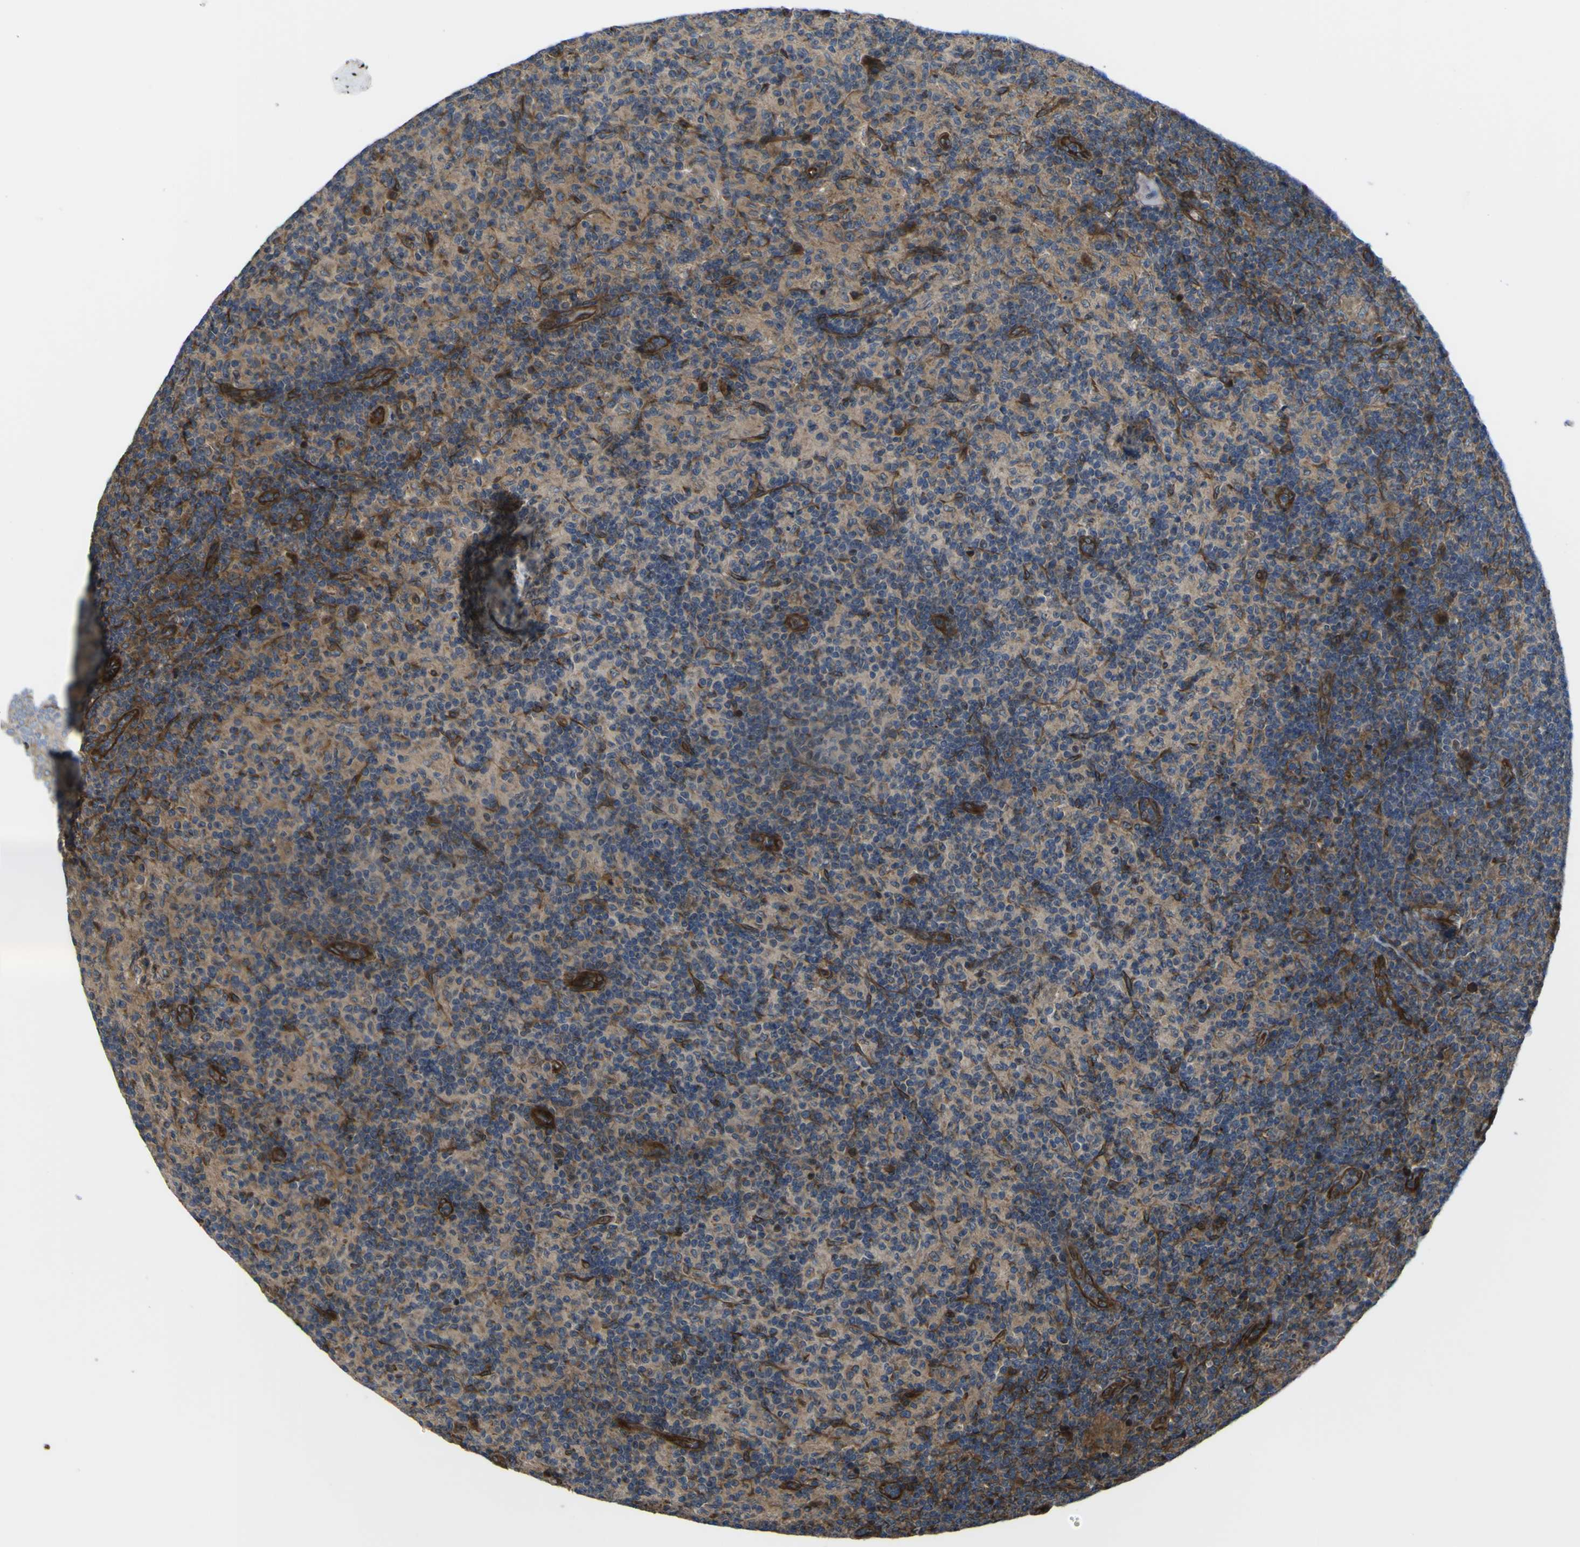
{"staining": {"intensity": "weak", "quantity": "25%-75%", "location": "cytoplasmic/membranous"}, "tissue": "lymph node", "cell_type": "Germinal center cells", "image_type": "normal", "snomed": [{"axis": "morphology", "description": "Normal tissue, NOS"}, {"axis": "morphology", "description": "Inflammation, NOS"}, {"axis": "topography", "description": "Lymph node"}], "caption": "This image displays benign lymph node stained with IHC to label a protein in brown. The cytoplasmic/membranous of germinal center cells show weak positivity for the protein. Nuclei are counter-stained blue.", "gene": "FBXO30", "patient": {"sex": "male", "age": 55}}